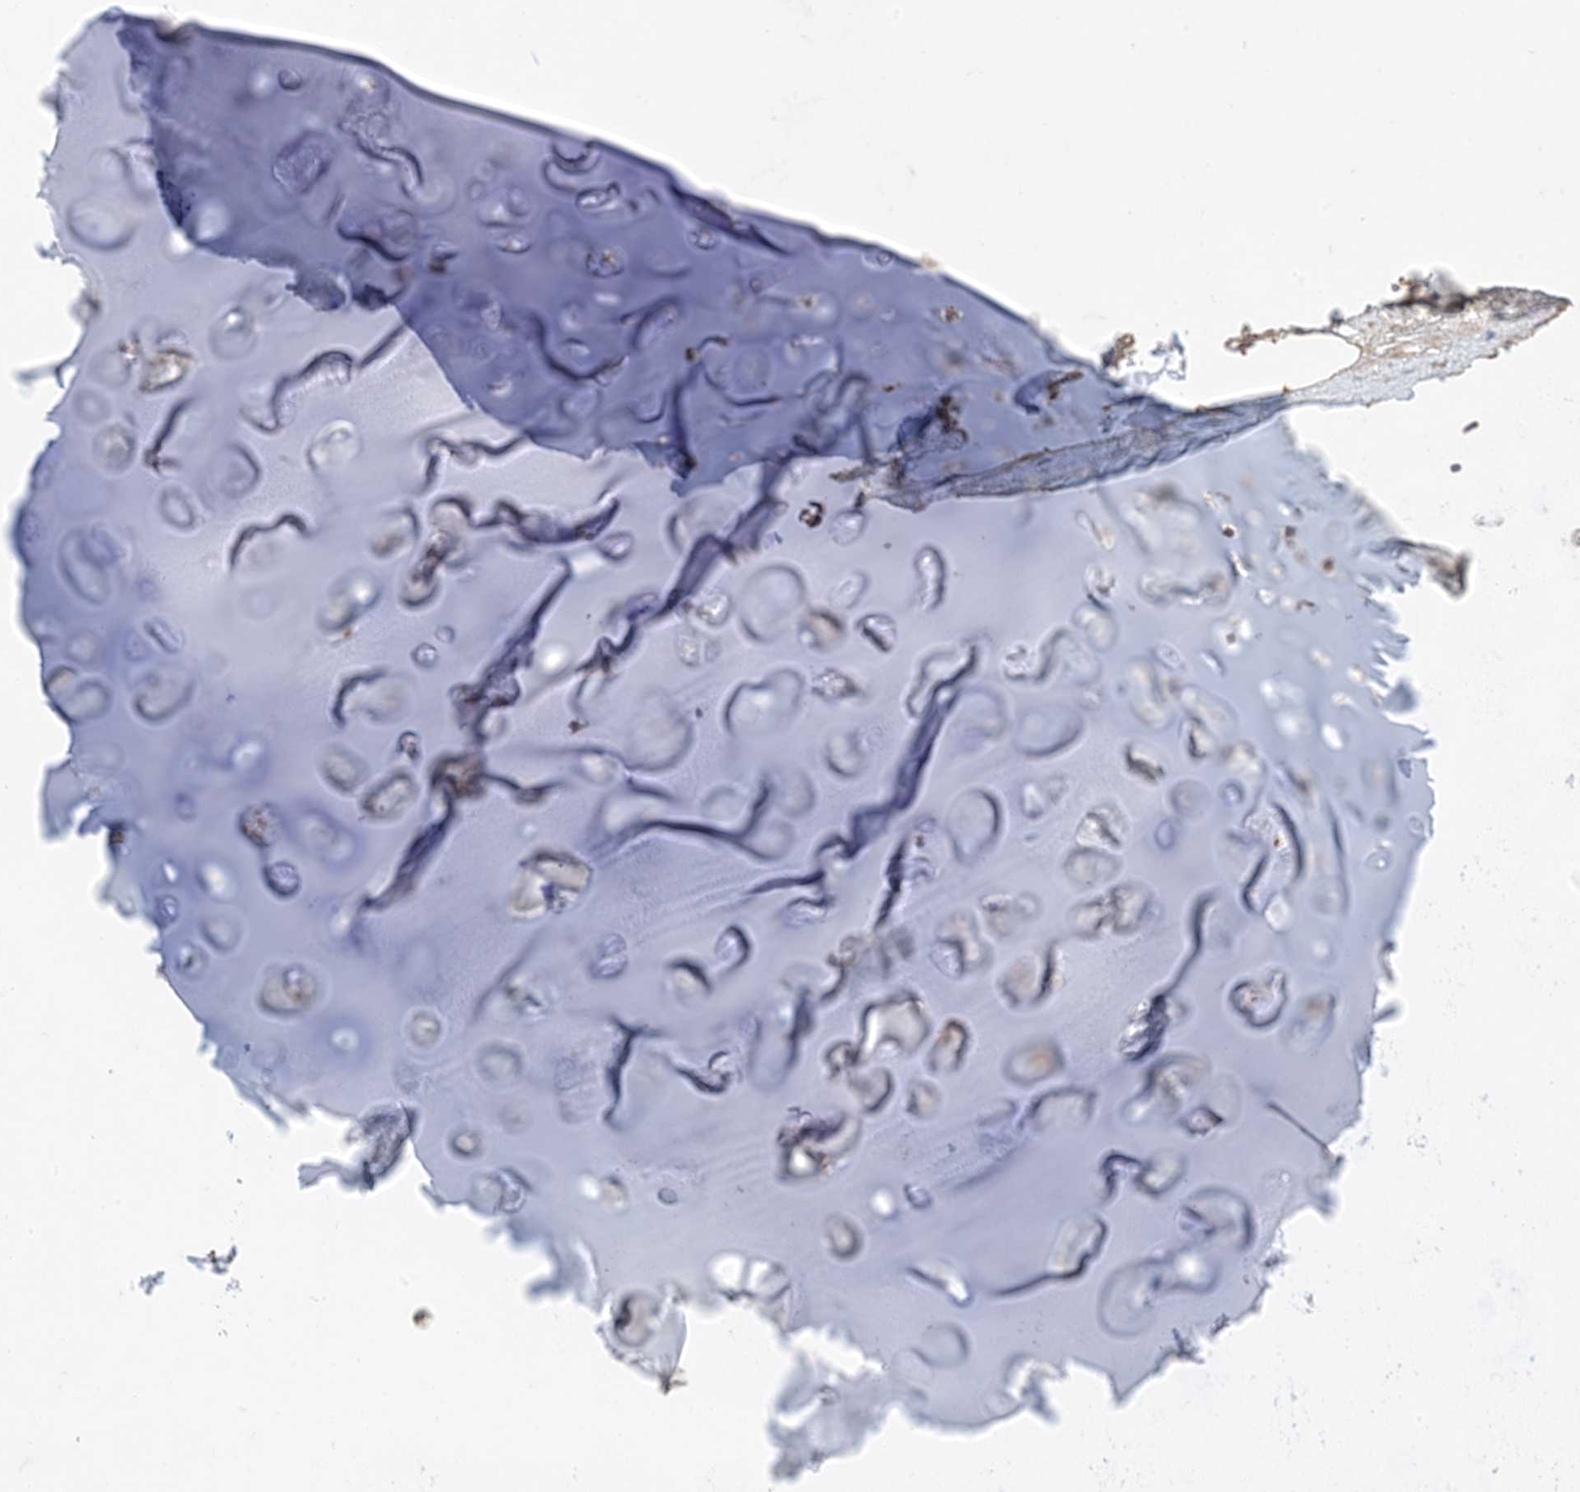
{"staining": {"intensity": "weak", "quantity": "25%-75%", "location": "cytoplasmic/membranous"}, "tissue": "adipose tissue", "cell_type": "Adipocytes", "image_type": "normal", "snomed": [{"axis": "morphology", "description": "Normal tissue, NOS"}, {"axis": "topography", "description": "Cartilage tissue"}], "caption": "A high-resolution histopathology image shows IHC staining of unremarkable adipose tissue, which exhibits weak cytoplasmic/membranous positivity in about 25%-75% of adipocytes. (Stains: DAB in brown, nuclei in blue, Microscopy: brightfield microscopy at high magnification).", "gene": "ODC1", "patient": {"sex": "female", "age": 63}}